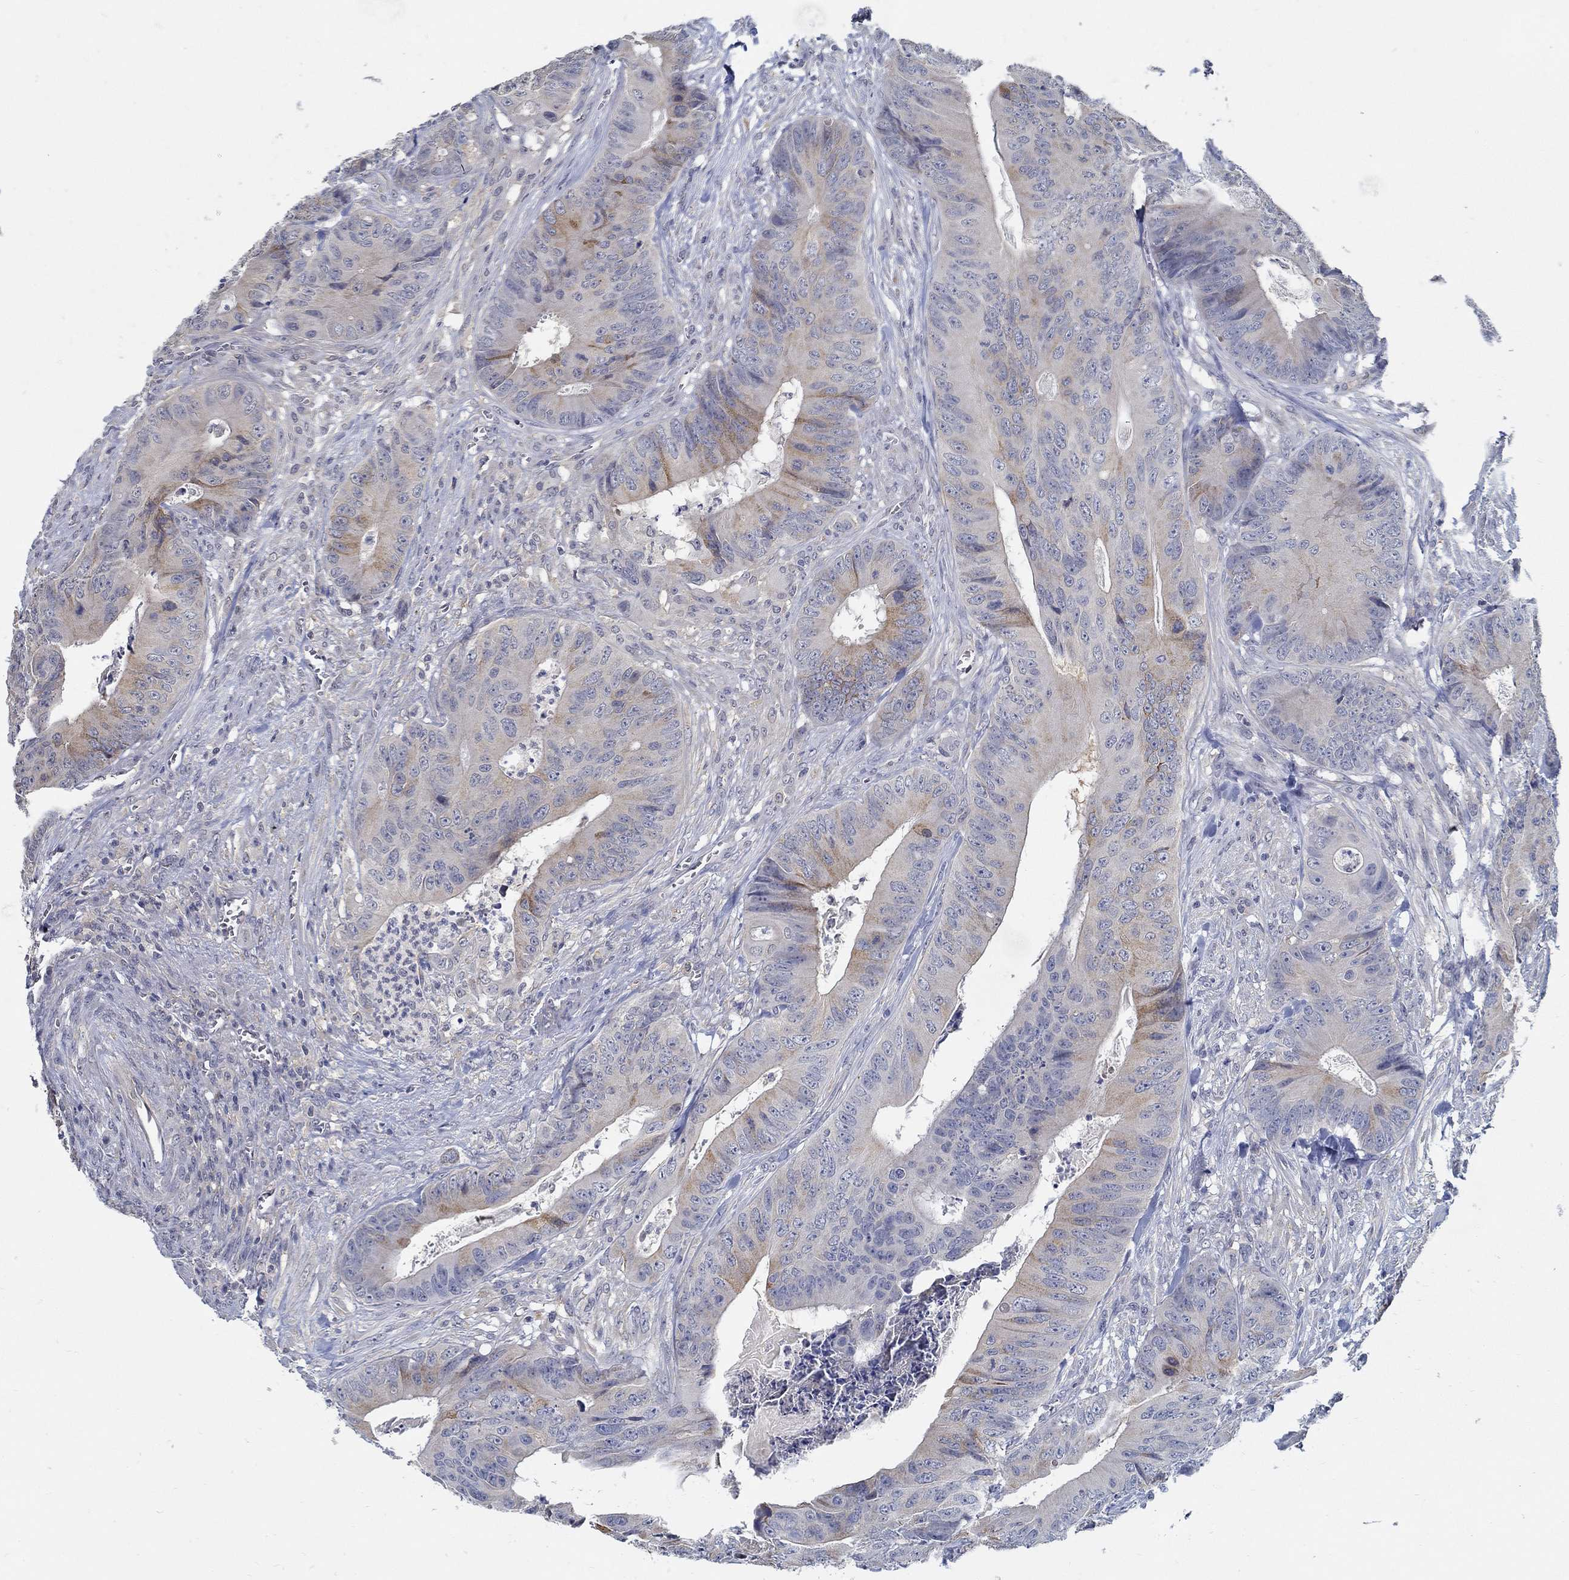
{"staining": {"intensity": "moderate", "quantity": "<25%", "location": "cytoplasmic/membranous"}, "tissue": "colorectal cancer", "cell_type": "Tumor cells", "image_type": "cancer", "snomed": [{"axis": "morphology", "description": "Adenocarcinoma, NOS"}, {"axis": "topography", "description": "Colon"}], "caption": "This is a photomicrograph of IHC staining of colorectal cancer (adenocarcinoma), which shows moderate staining in the cytoplasmic/membranous of tumor cells.", "gene": "PCDH11X", "patient": {"sex": "male", "age": 84}}